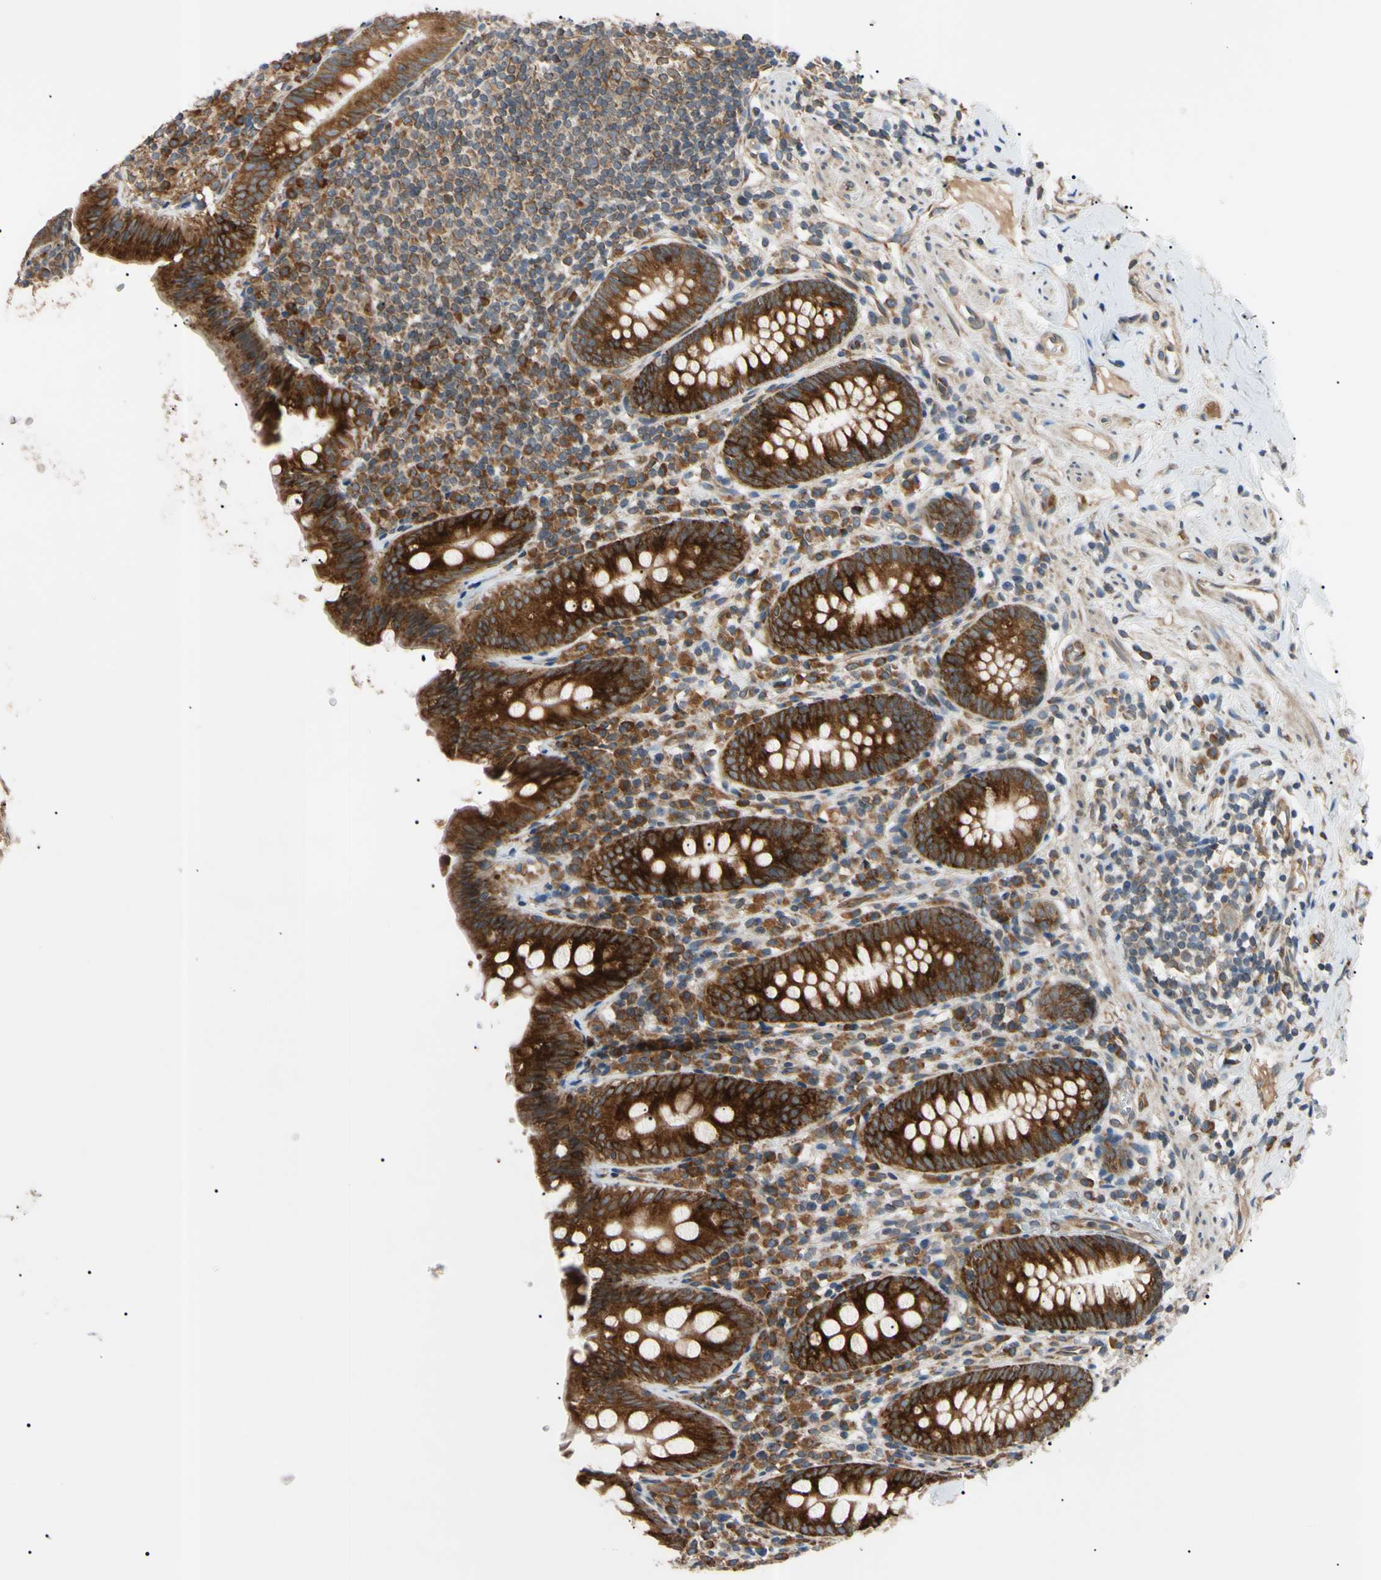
{"staining": {"intensity": "strong", "quantity": ">75%", "location": "cytoplasmic/membranous"}, "tissue": "appendix", "cell_type": "Glandular cells", "image_type": "normal", "snomed": [{"axis": "morphology", "description": "Normal tissue, NOS"}, {"axis": "topography", "description": "Appendix"}], "caption": "This photomicrograph shows unremarkable appendix stained with immunohistochemistry to label a protein in brown. The cytoplasmic/membranous of glandular cells show strong positivity for the protein. Nuclei are counter-stained blue.", "gene": "VAPA", "patient": {"sex": "male", "age": 52}}